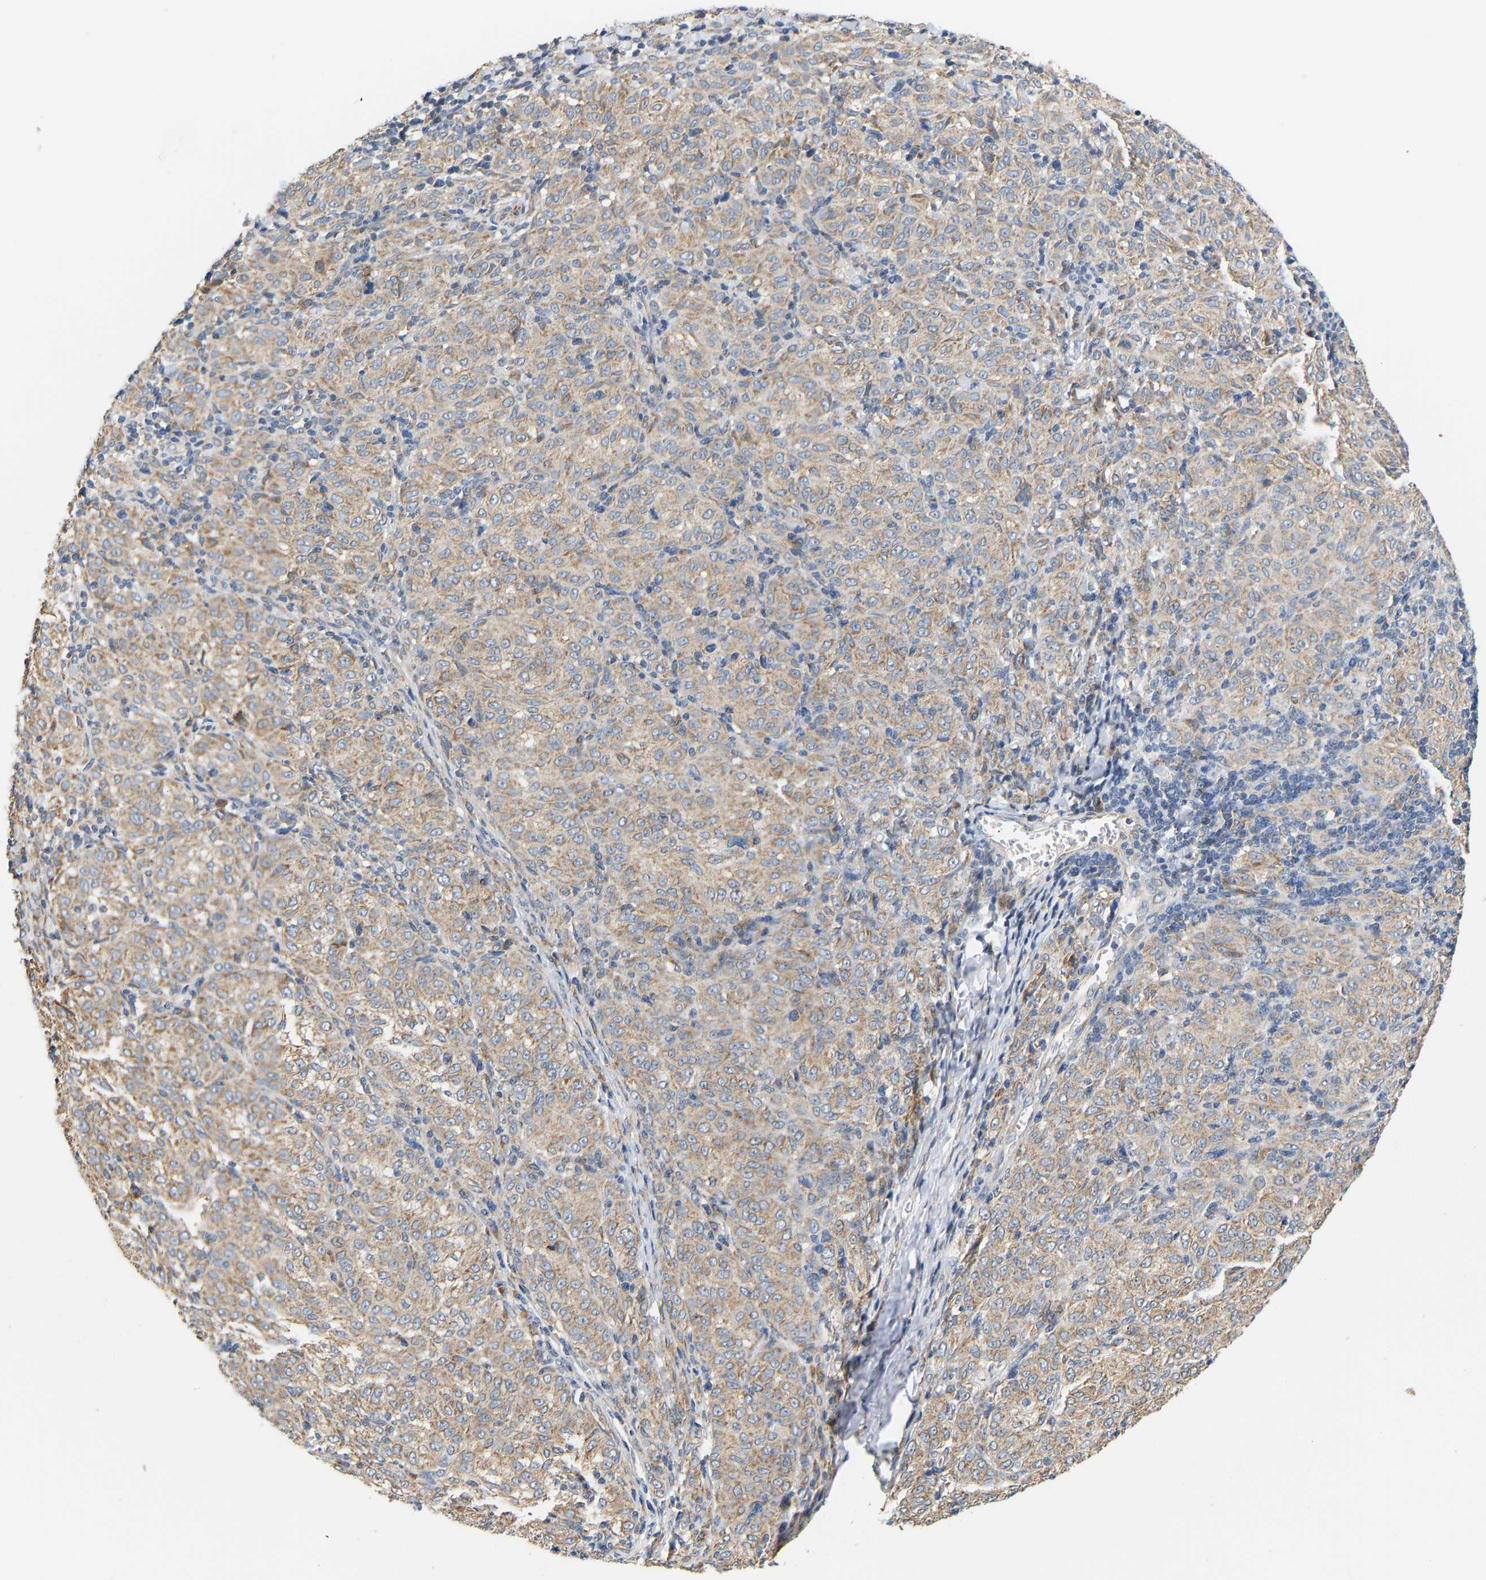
{"staining": {"intensity": "moderate", "quantity": ">75%", "location": "cytoplasmic/membranous"}, "tissue": "melanoma", "cell_type": "Tumor cells", "image_type": "cancer", "snomed": [{"axis": "morphology", "description": "Malignant melanoma, NOS"}, {"axis": "topography", "description": "Skin"}], "caption": "Melanoma stained with DAB (3,3'-diaminobenzidine) immunohistochemistry displays medium levels of moderate cytoplasmic/membranous expression in approximately >75% of tumor cells. (Brightfield microscopy of DAB IHC at high magnification).", "gene": "TMEM168", "patient": {"sex": "female", "age": 72}}